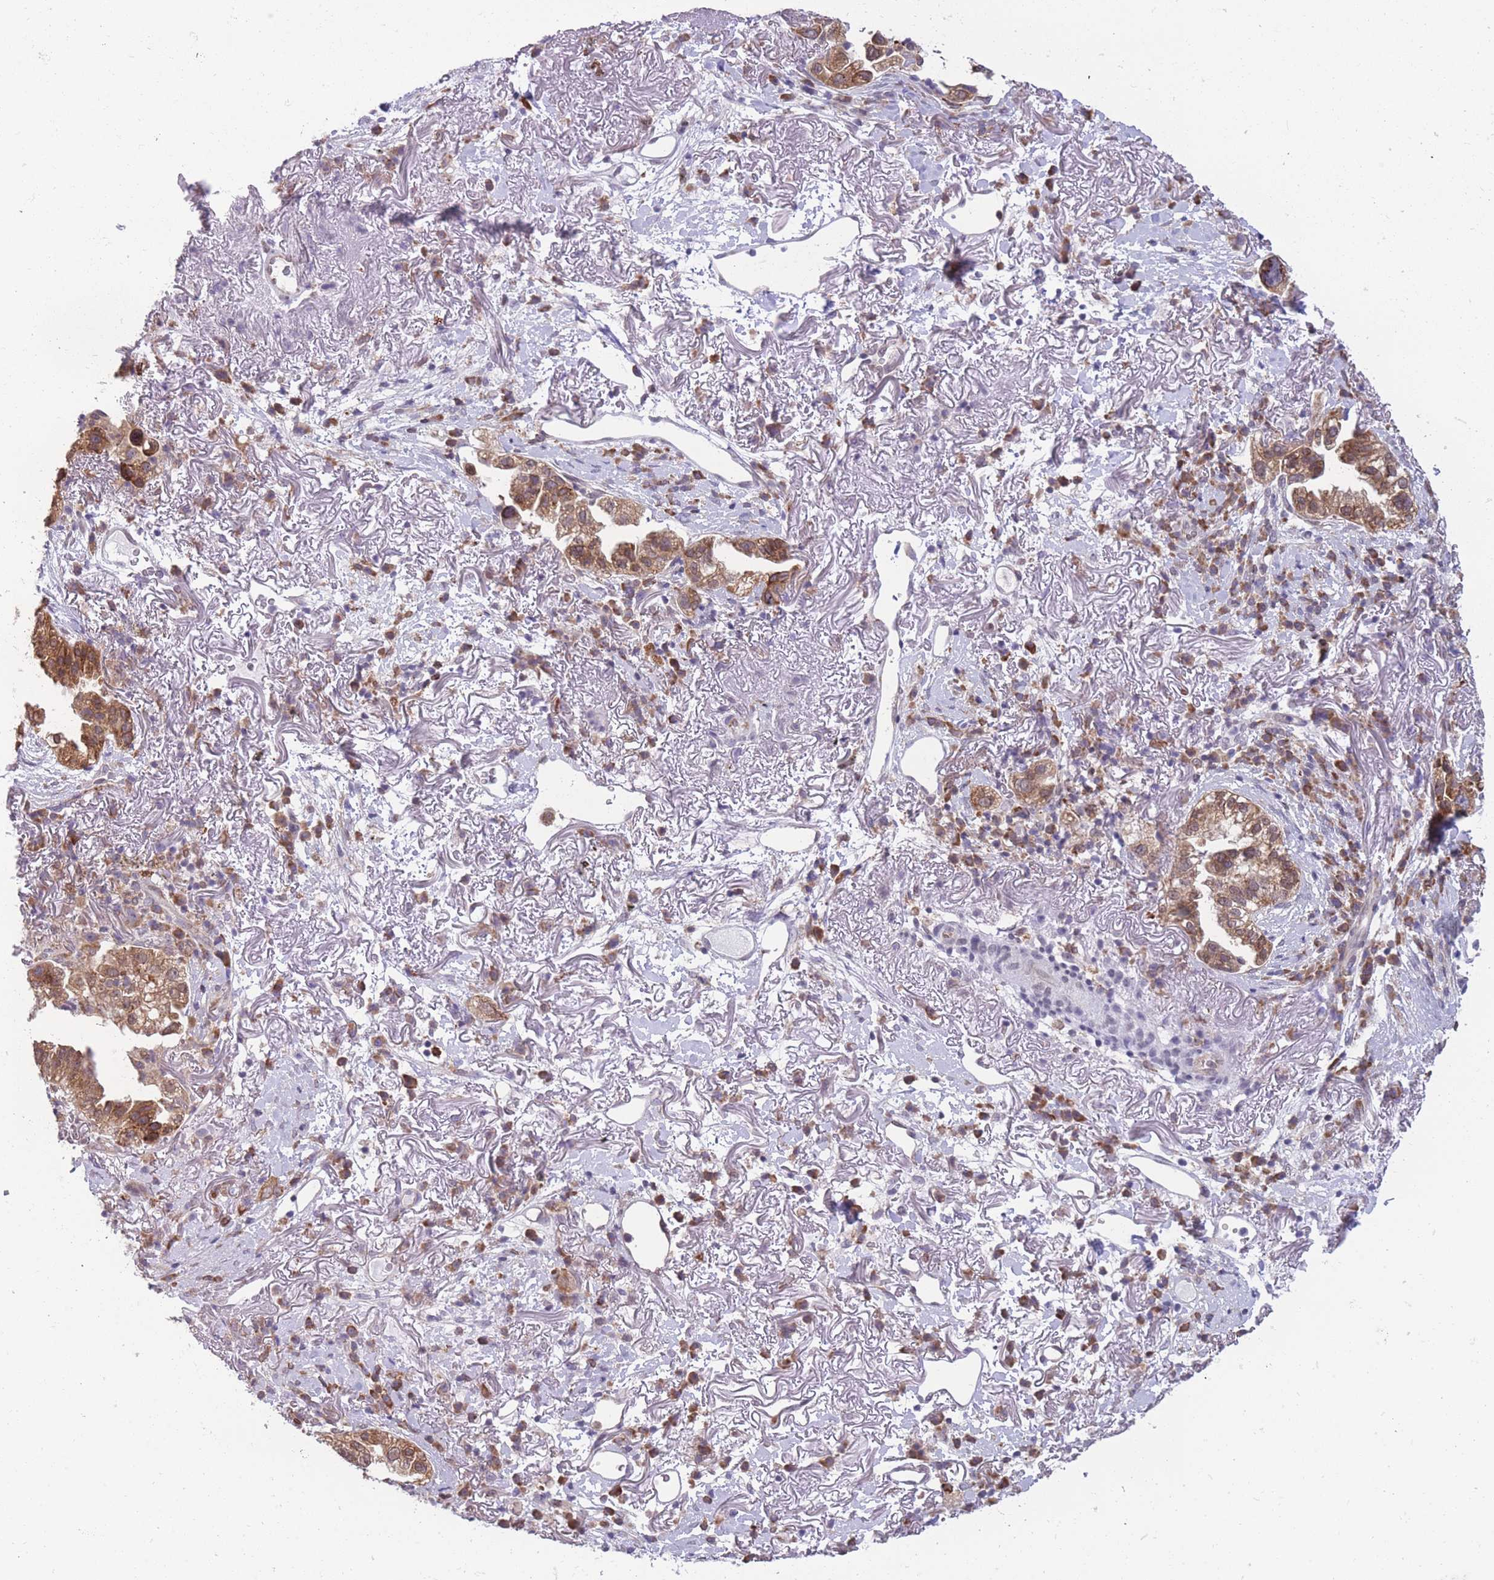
{"staining": {"intensity": "moderate", "quantity": ">75%", "location": "cytoplasmic/membranous"}, "tissue": "lung cancer", "cell_type": "Tumor cells", "image_type": "cancer", "snomed": [{"axis": "morphology", "description": "Adenocarcinoma, NOS"}, {"axis": "topography", "description": "Lung"}], "caption": "Protein expression analysis of adenocarcinoma (lung) displays moderate cytoplasmic/membranous staining in approximately >75% of tumor cells. The protein is stained brown, and the nuclei are stained in blue (DAB (3,3'-diaminobenzidine) IHC with brightfield microscopy, high magnification).", "gene": "TMEM121", "patient": {"sex": "female", "age": 69}}